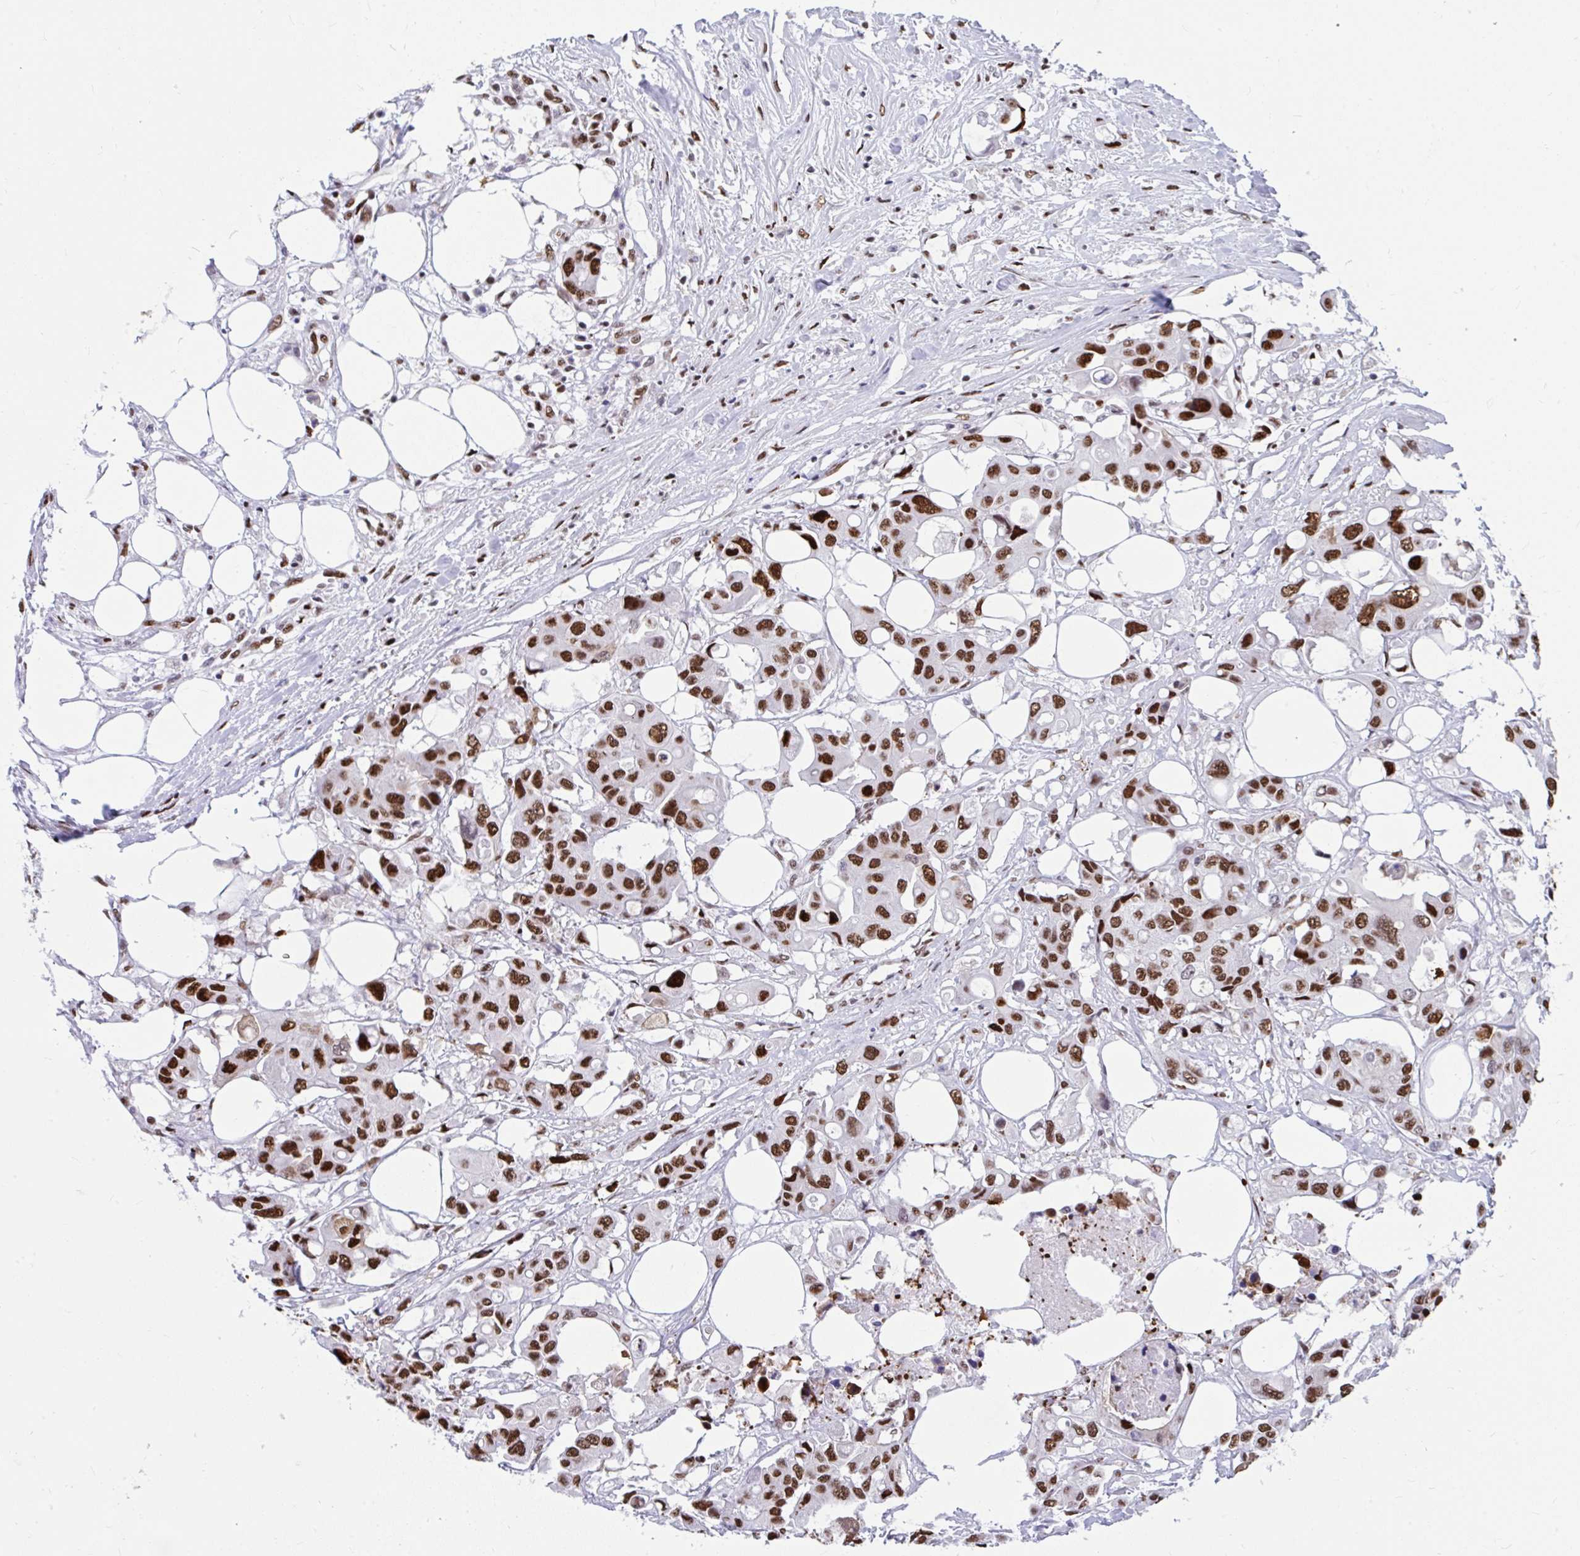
{"staining": {"intensity": "strong", "quantity": ">75%", "location": "nuclear"}, "tissue": "colorectal cancer", "cell_type": "Tumor cells", "image_type": "cancer", "snomed": [{"axis": "morphology", "description": "Adenocarcinoma, NOS"}, {"axis": "topography", "description": "Colon"}], "caption": "Protein positivity by immunohistochemistry (IHC) shows strong nuclear positivity in approximately >75% of tumor cells in colorectal cancer (adenocarcinoma).", "gene": "SLC35C2", "patient": {"sex": "male", "age": 77}}